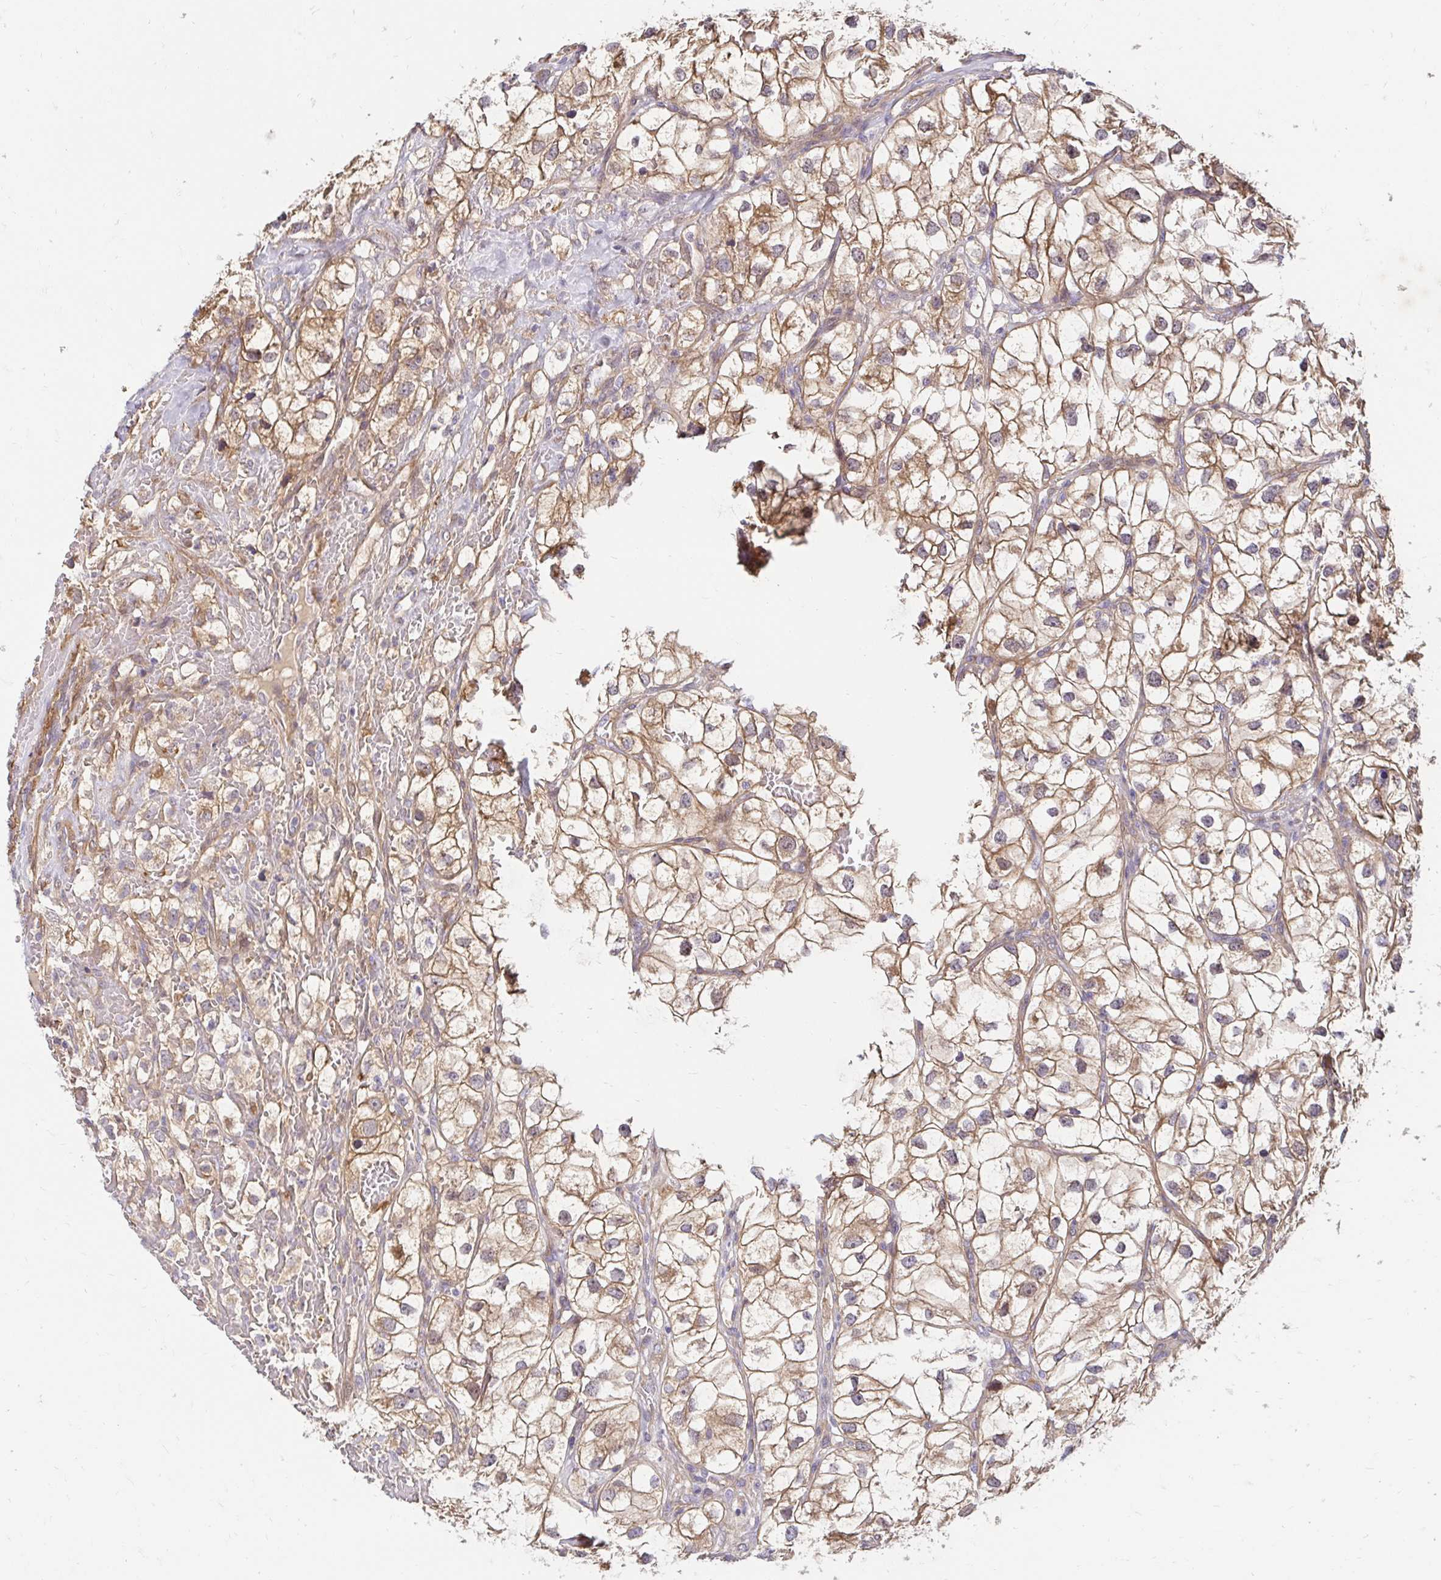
{"staining": {"intensity": "moderate", "quantity": "25%-75%", "location": "cytoplasmic/membranous"}, "tissue": "renal cancer", "cell_type": "Tumor cells", "image_type": "cancer", "snomed": [{"axis": "morphology", "description": "Adenocarcinoma, NOS"}, {"axis": "topography", "description": "Kidney"}], "caption": "Immunohistochemical staining of renal adenocarcinoma reveals moderate cytoplasmic/membranous protein expression in about 25%-75% of tumor cells.", "gene": "YAP1", "patient": {"sex": "male", "age": 59}}